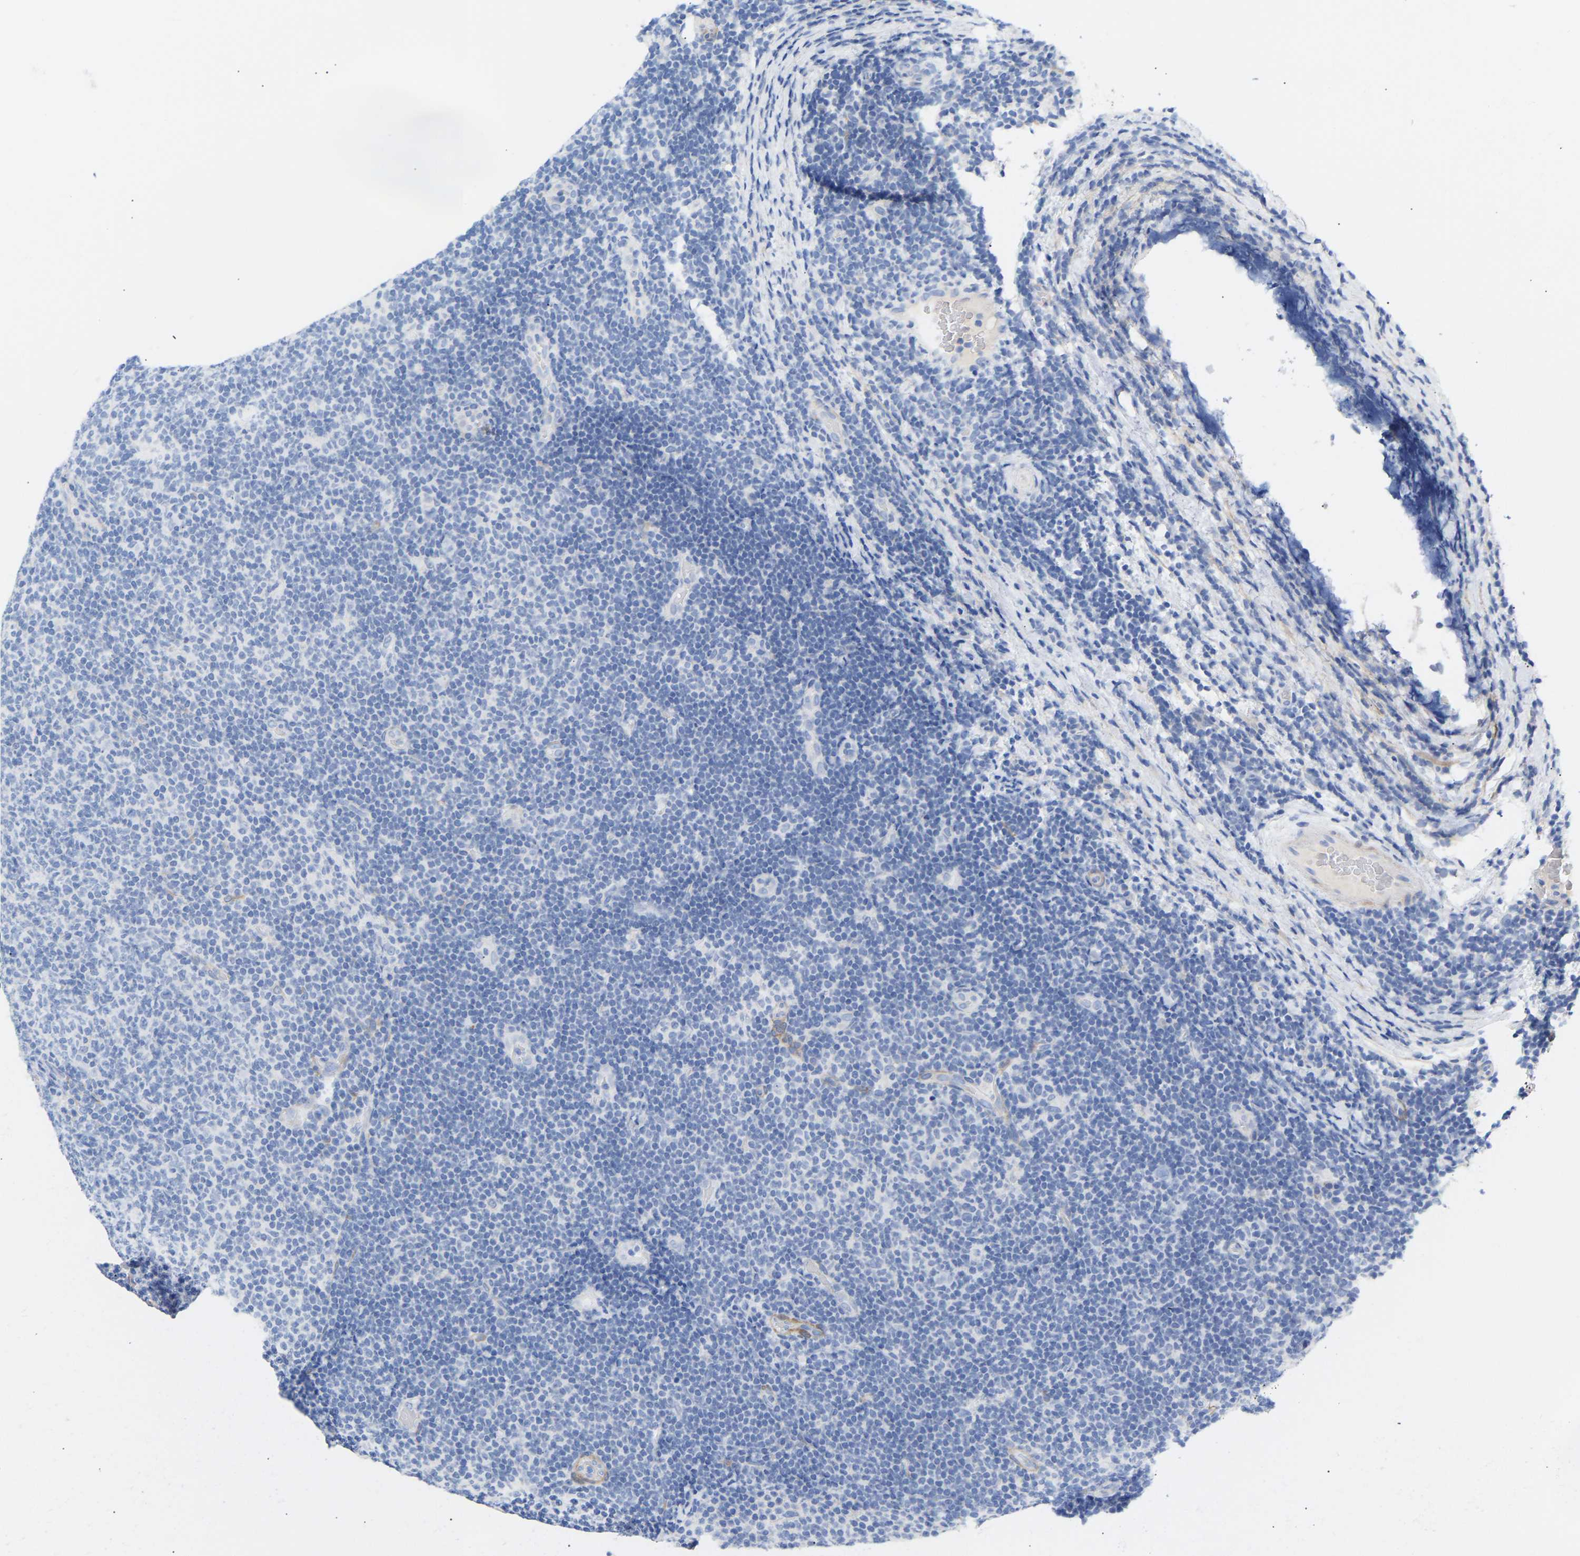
{"staining": {"intensity": "negative", "quantity": "none", "location": "none"}, "tissue": "lymphoma", "cell_type": "Tumor cells", "image_type": "cancer", "snomed": [{"axis": "morphology", "description": "Malignant lymphoma, non-Hodgkin's type, Low grade"}, {"axis": "topography", "description": "Lymph node"}], "caption": "A photomicrograph of lymphoma stained for a protein exhibits no brown staining in tumor cells.", "gene": "AMPH", "patient": {"sex": "male", "age": 83}}